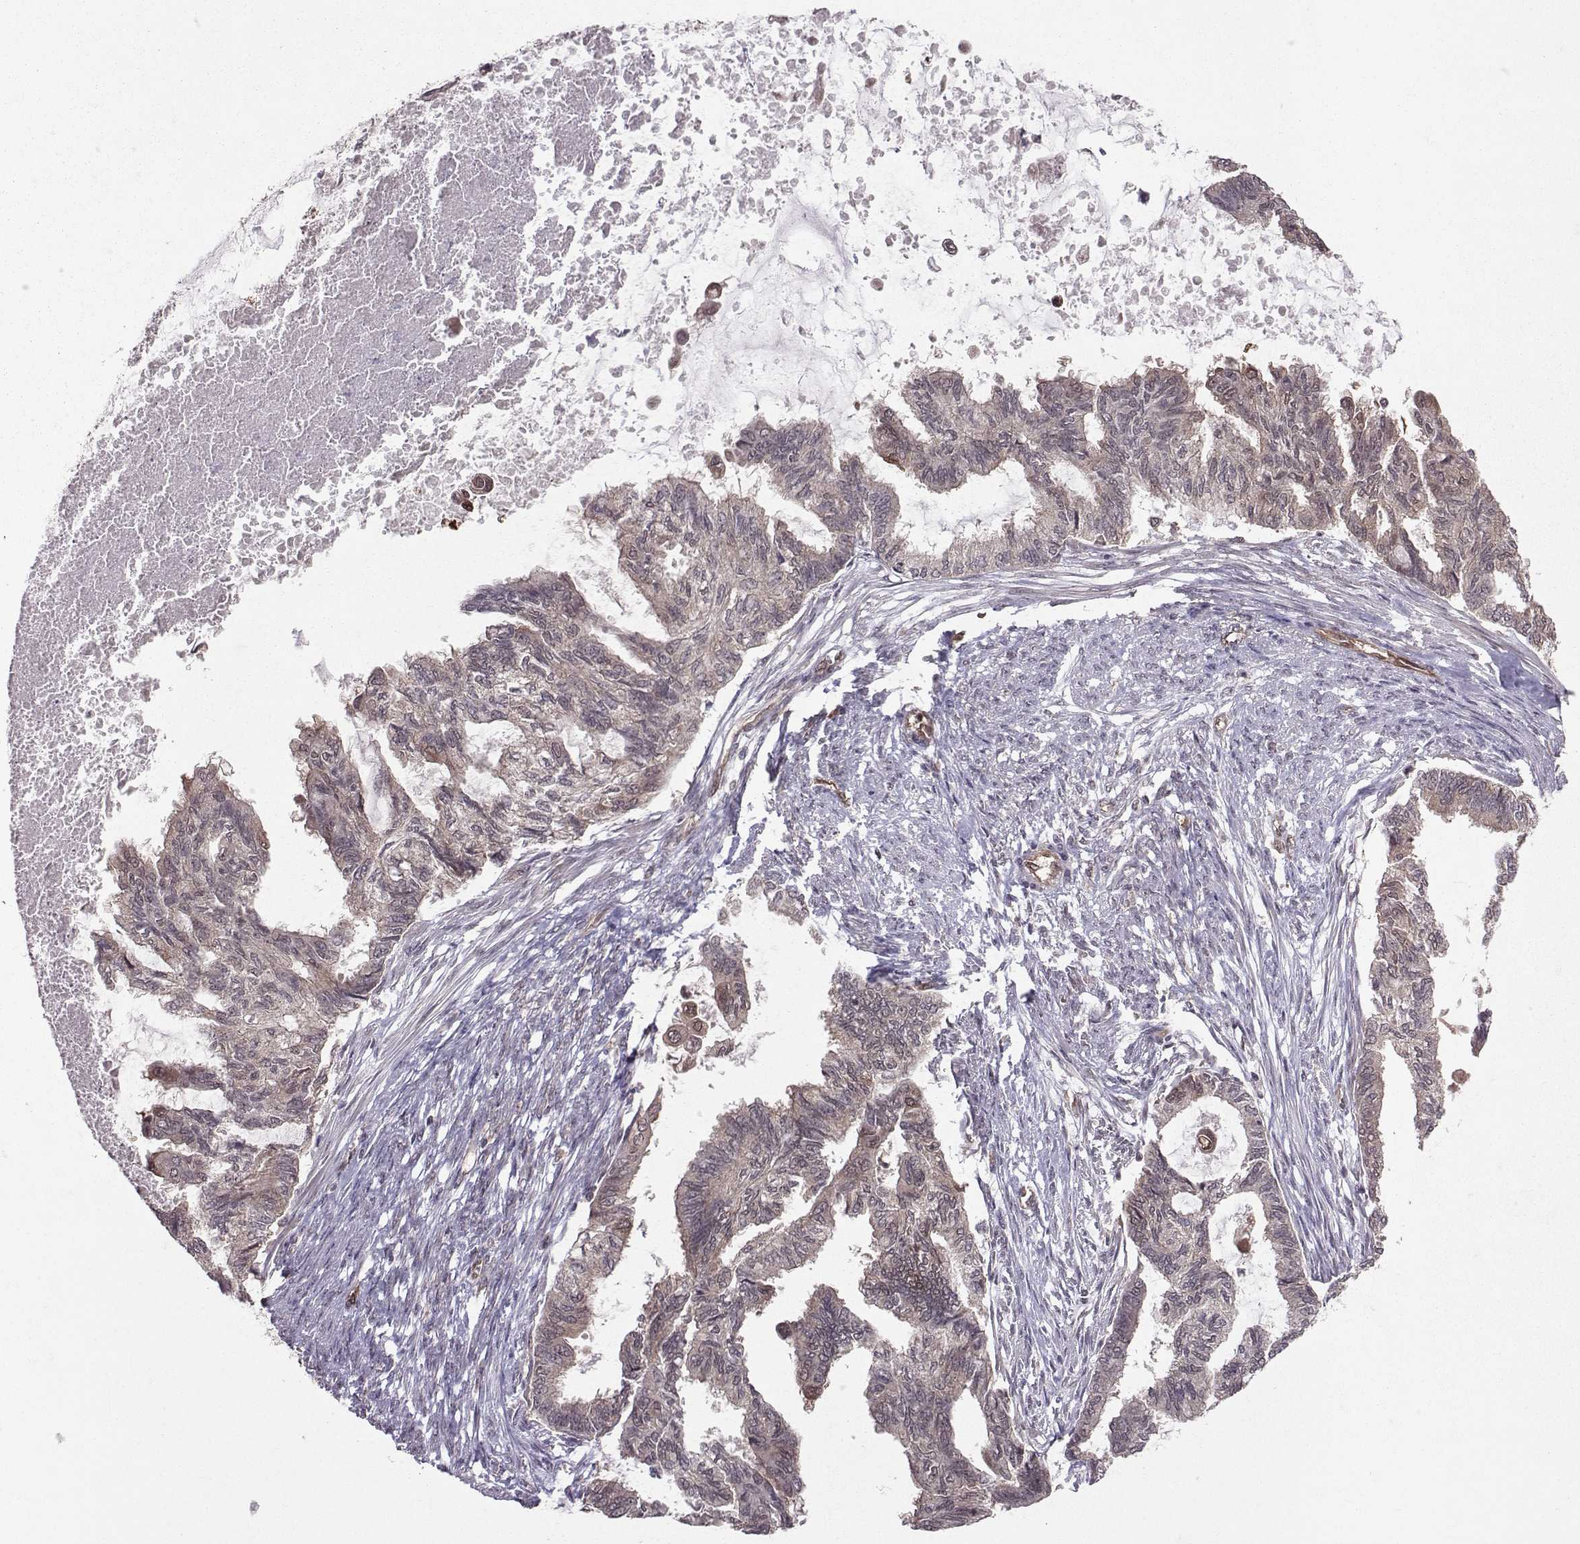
{"staining": {"intensity": "negative", "quantity": "none", "location": "none"}, "tissue": "endometrial cancer", "cell_type": "Tumor cells", "image_type": "cancer", "snomed": [{"axis": "morphology", "description": "Adenocarcinoma, NOS"}, {"axis": "topography", "description": "Endometrium"}], "caption": "Human endometrial adenocarcinoma stained for a protein using immunohistochemistry (IHC) displays no positivity in tumor cells.", "gene": "PPP2R2A", "patient": {"sex": "female", "age": 86}}